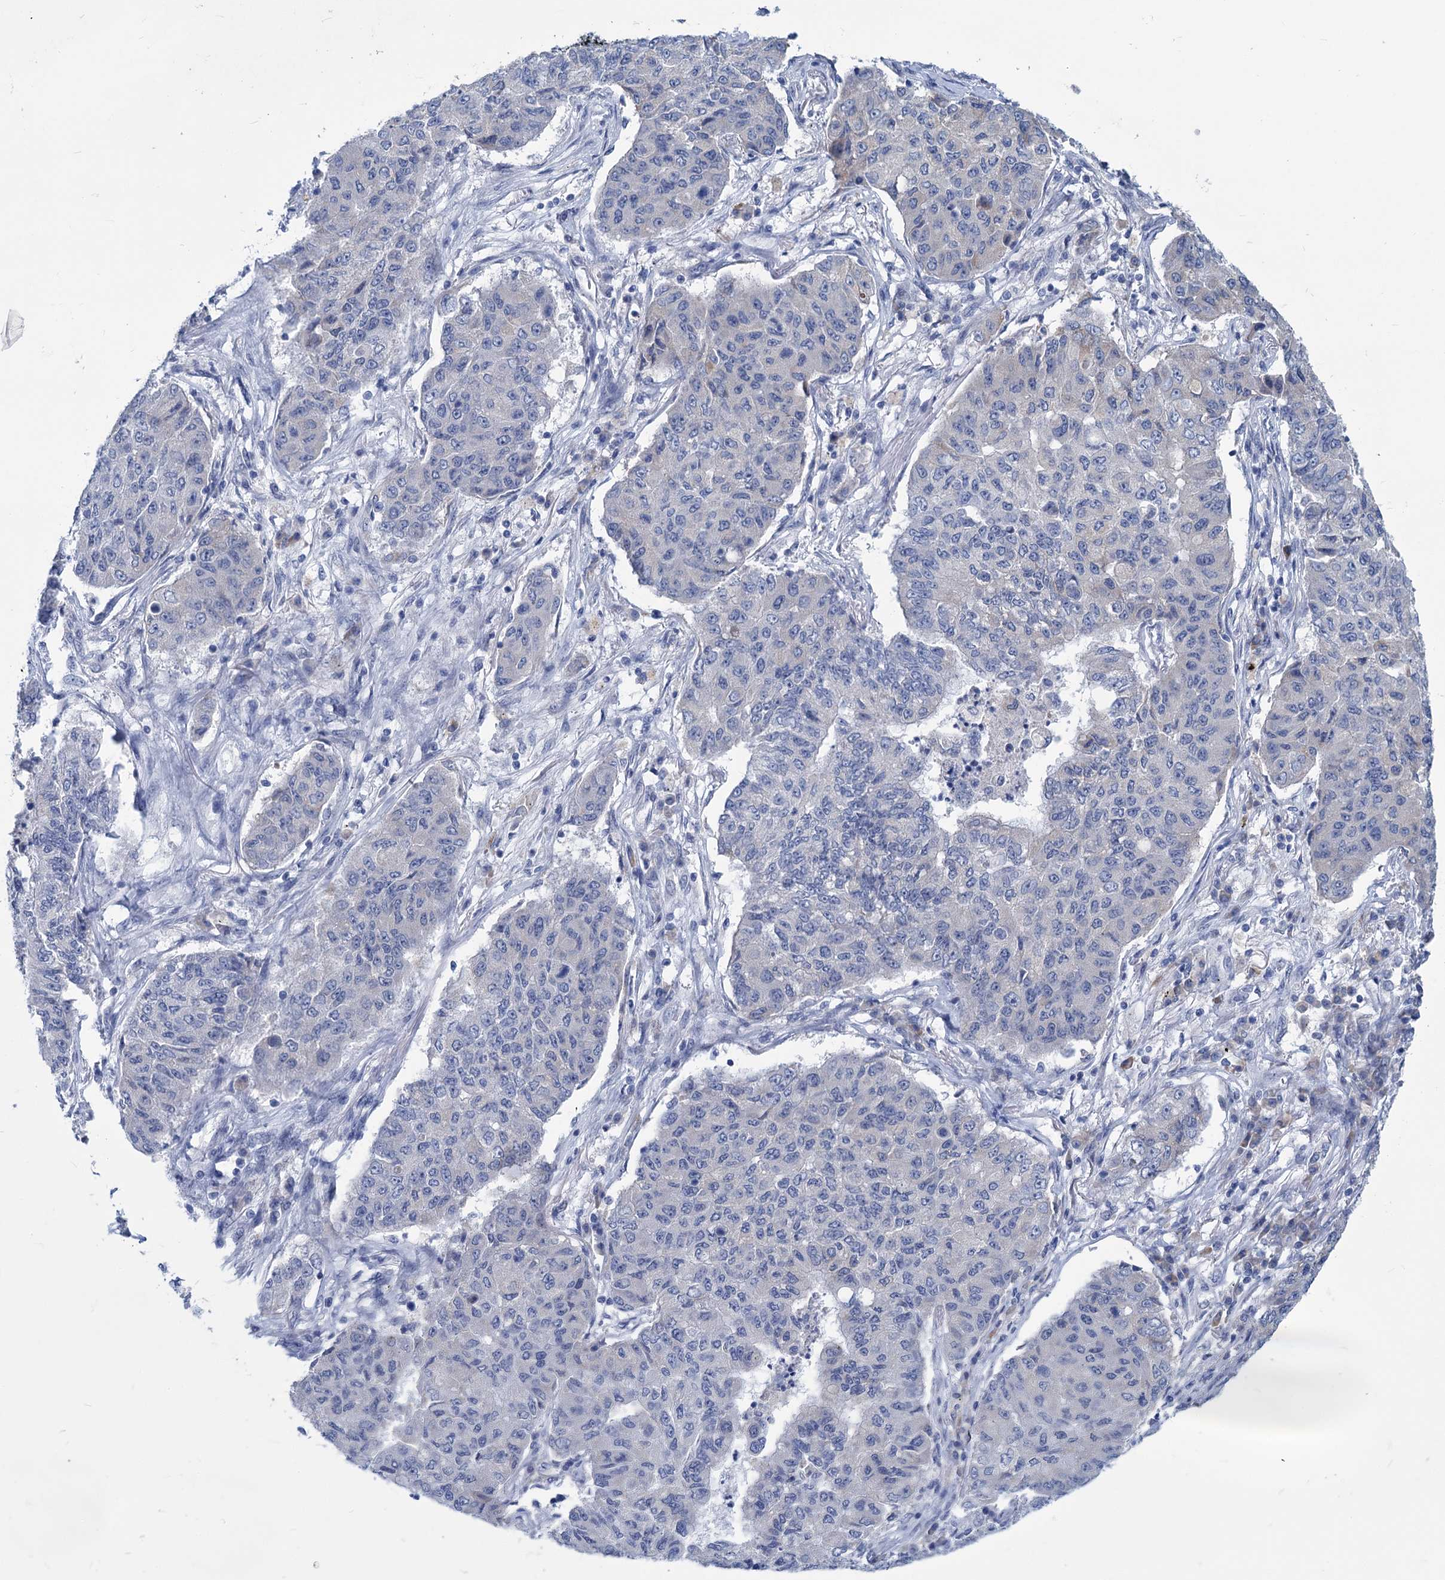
{"staining": {"intensity": "weak", "quantity": "<25%", "location": "cytoplasmic/membranous"}, "tissue": "lung cancer", "cell_type": "Tumor cells", "image_type": "cancer", "snomed": [{"axis": "morphology", "description": "Squamous cell carcinoma, NOS"}, {"axis": "topography", "description": "Lung"}], "caption": "The photomicrograph reveals no significant staining in tumor cells of lung cancer.", "gene": "NEU3", "patient": {"sex": "male", "age": 74}}